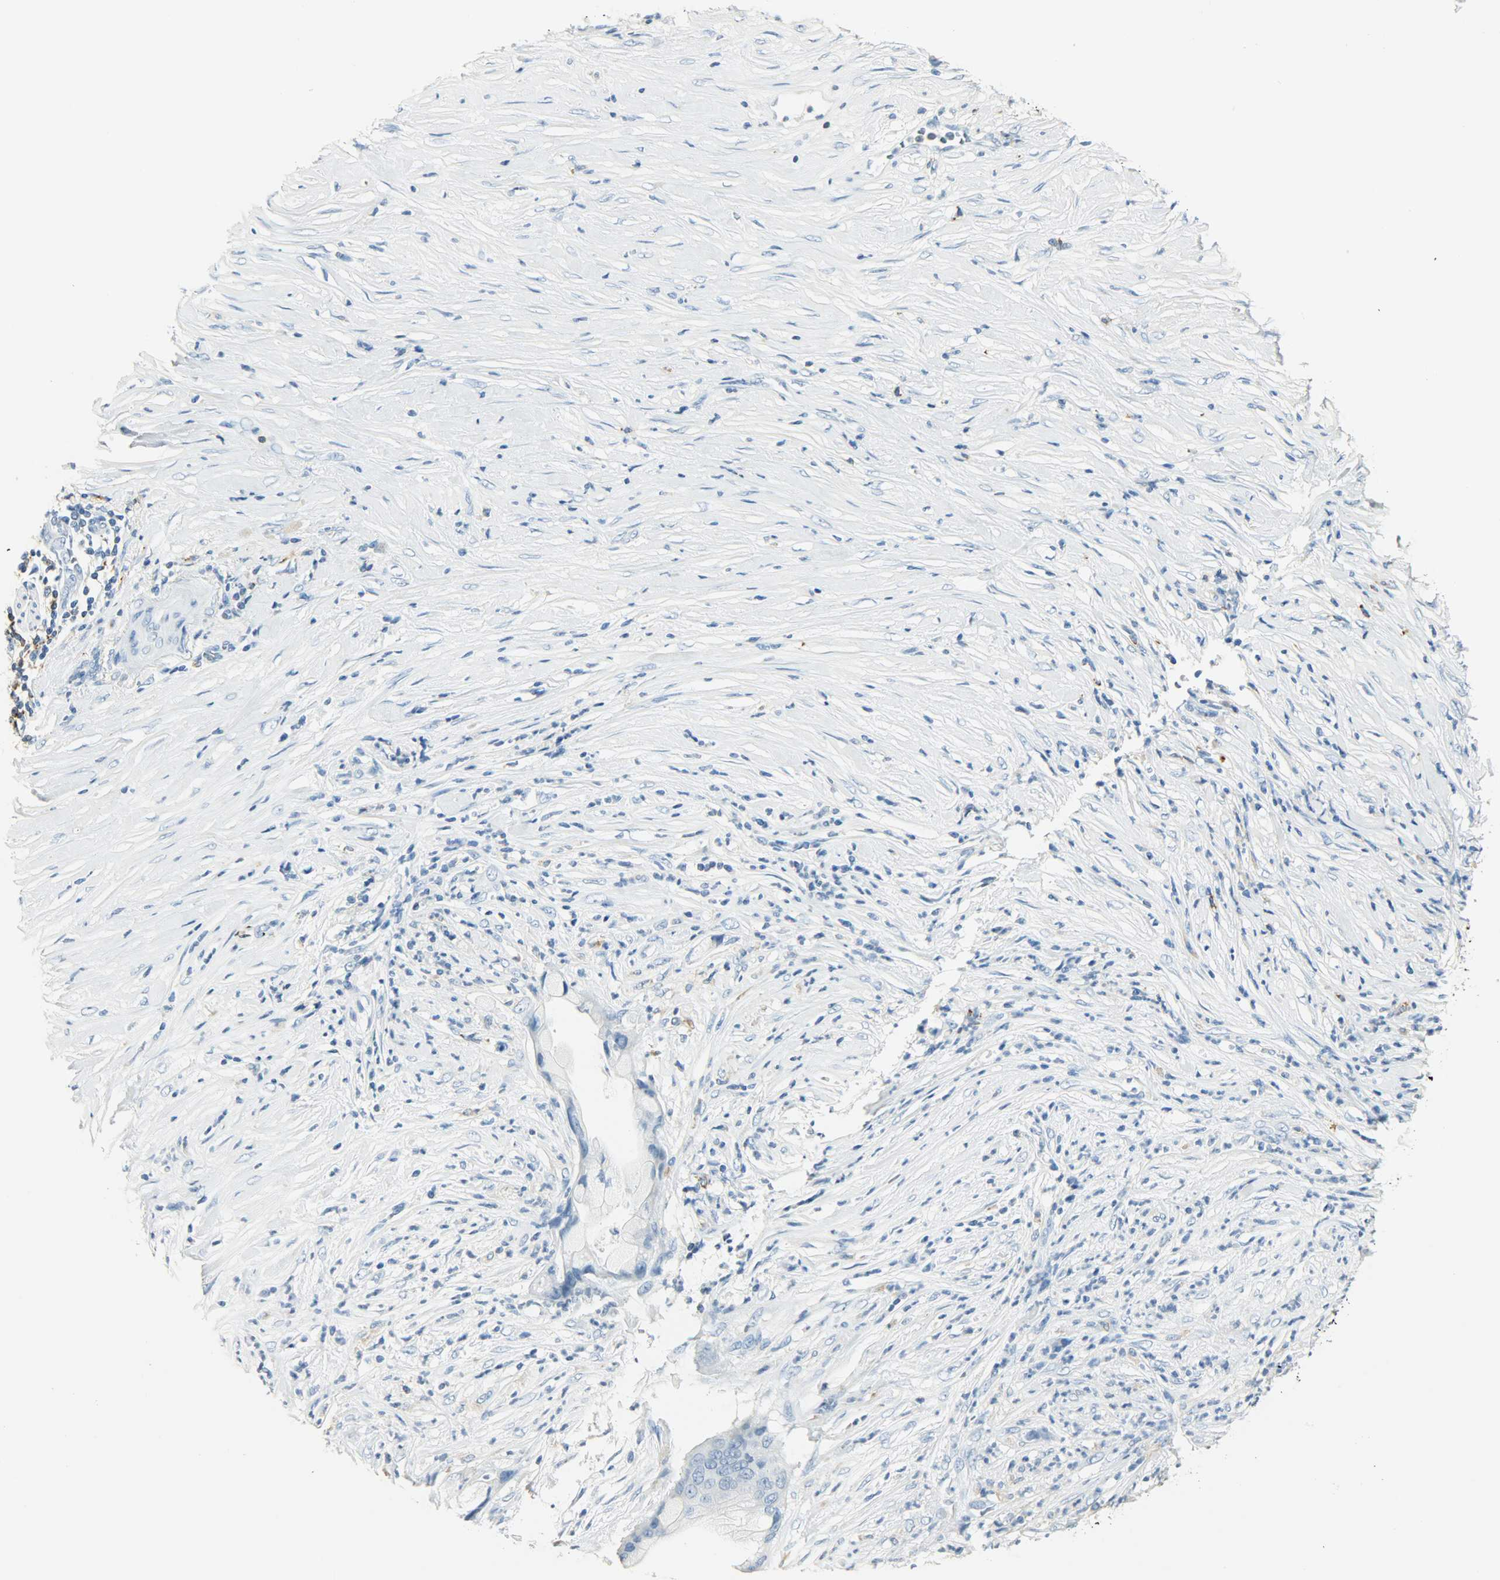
{"staining": {"intensity": "negative", "quantity": "none", "location": "none"}, "tissue": "pancreatic cancer", "cell_type": "Tumor cells", "image_type": "cancer", "snomed": [{"axis": "morphology", "description": "Adenocarcinoma, NOS"}, {"axis": "topography", "description": "Pancreas"}], "caption": "This photomicrograph is of pancreatic adenocarcinoma stained with immunohistochemistry (IHC) to label a protein in brown with the nuclei are counter-stained blue. There is no expression in tumor cells. (Stains: DAB (3,3'-diaminobenzidine) immunohistochemistry with hematoxylin counter stain, Microscopy: brightfield microscopy at high magnification).", "gene": "PTPN6", "patient": {"sex": "female", "age": 59}}